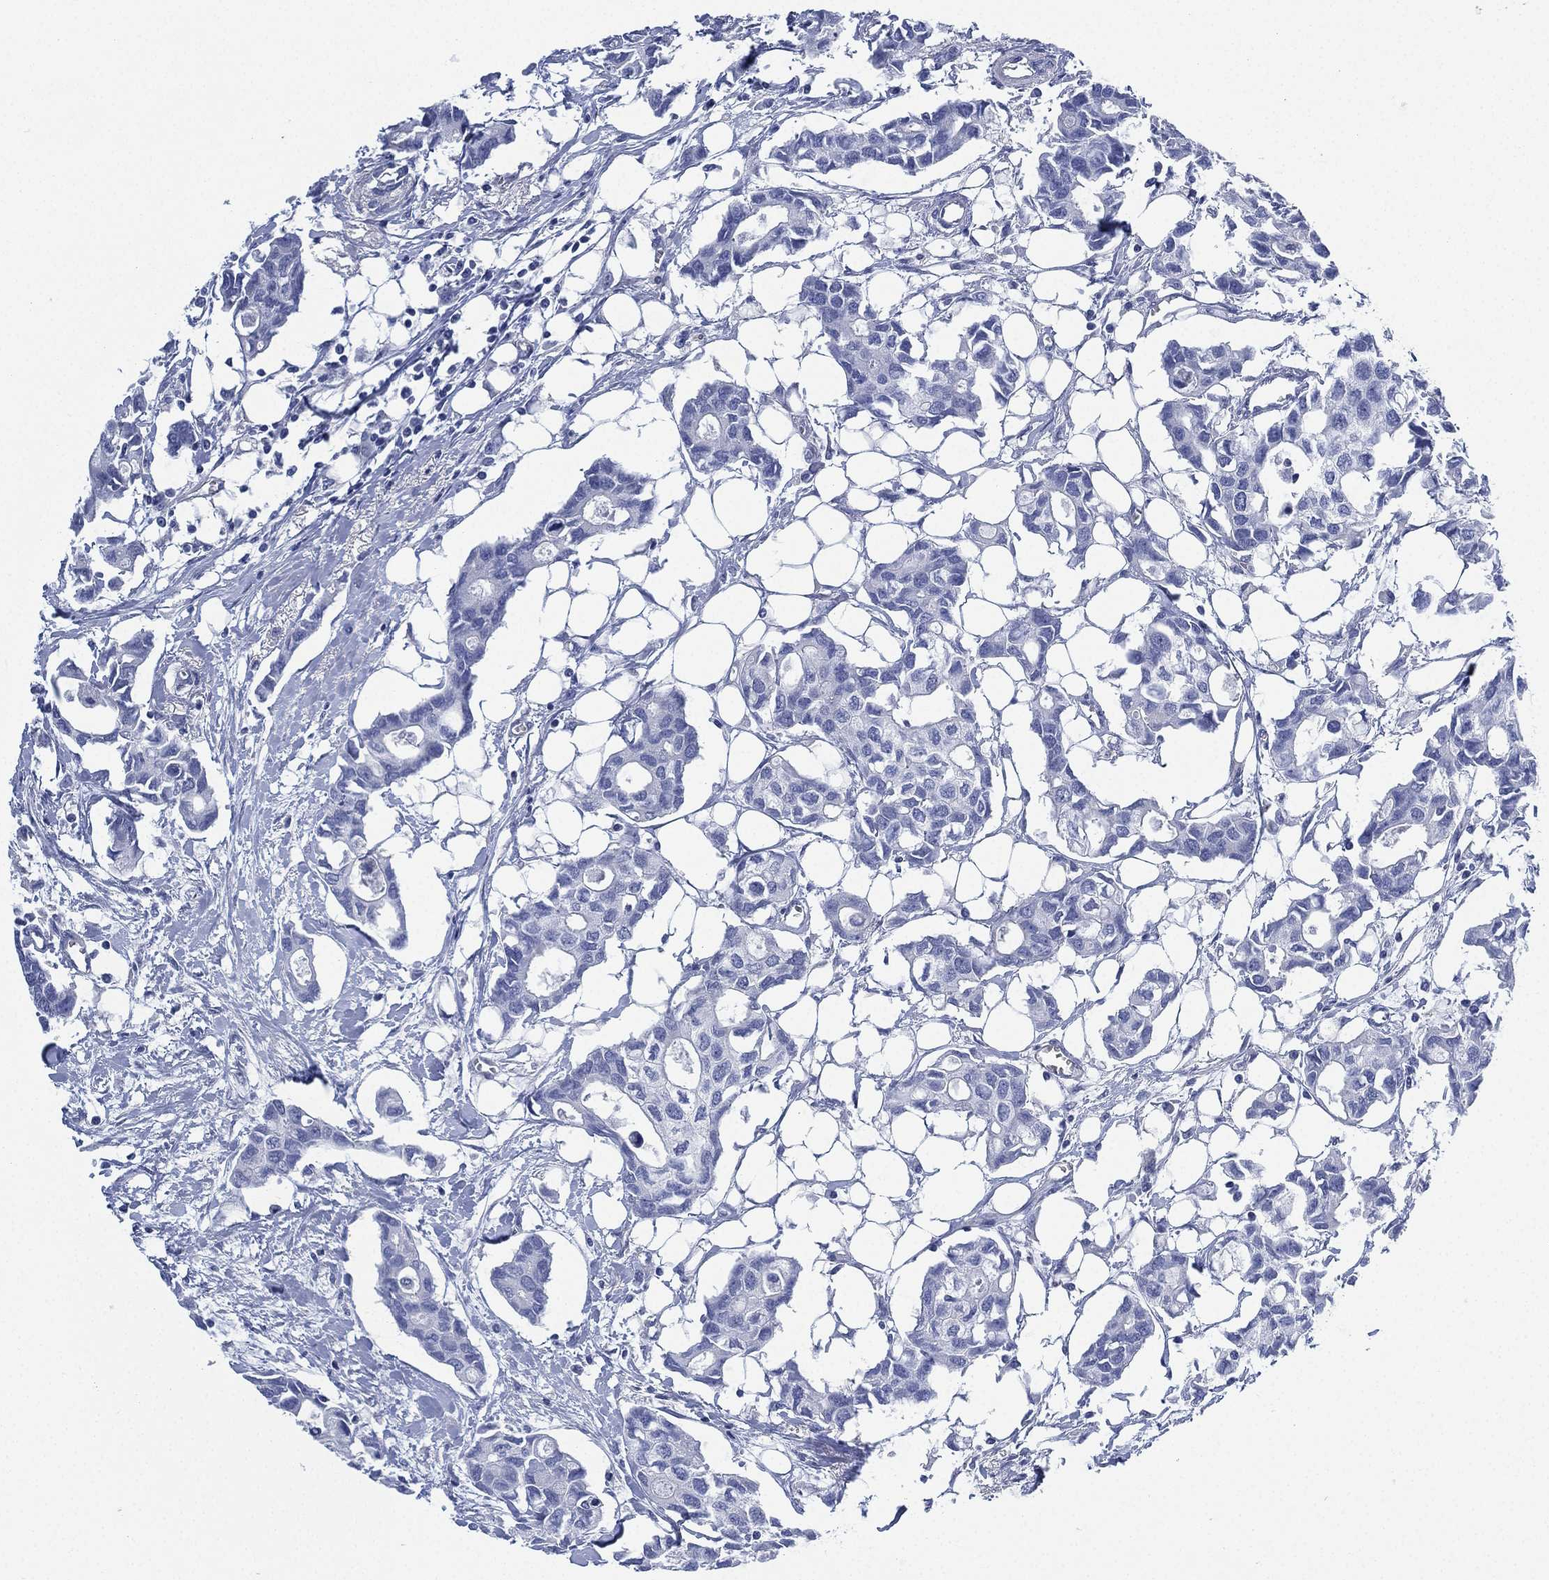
{"staining": {"intensity": "negative", "quantity": "none", "location": "none"}, "tissue": "breast cancer", "cell_type": "Tumor cells", "image_type": "cancer", "snomed": [{"axis": "morphology", "description": "Duct carcinoma"}, {"axis": "topography", "description": "Breast"}], "caption": "The IHC histopathology image has no significant staining in tumor cells of breast cancer (invasive ductal carcinoma) tissue.", "gene": "CCDC70", "patient": {"sex": "female", "age": 83}}